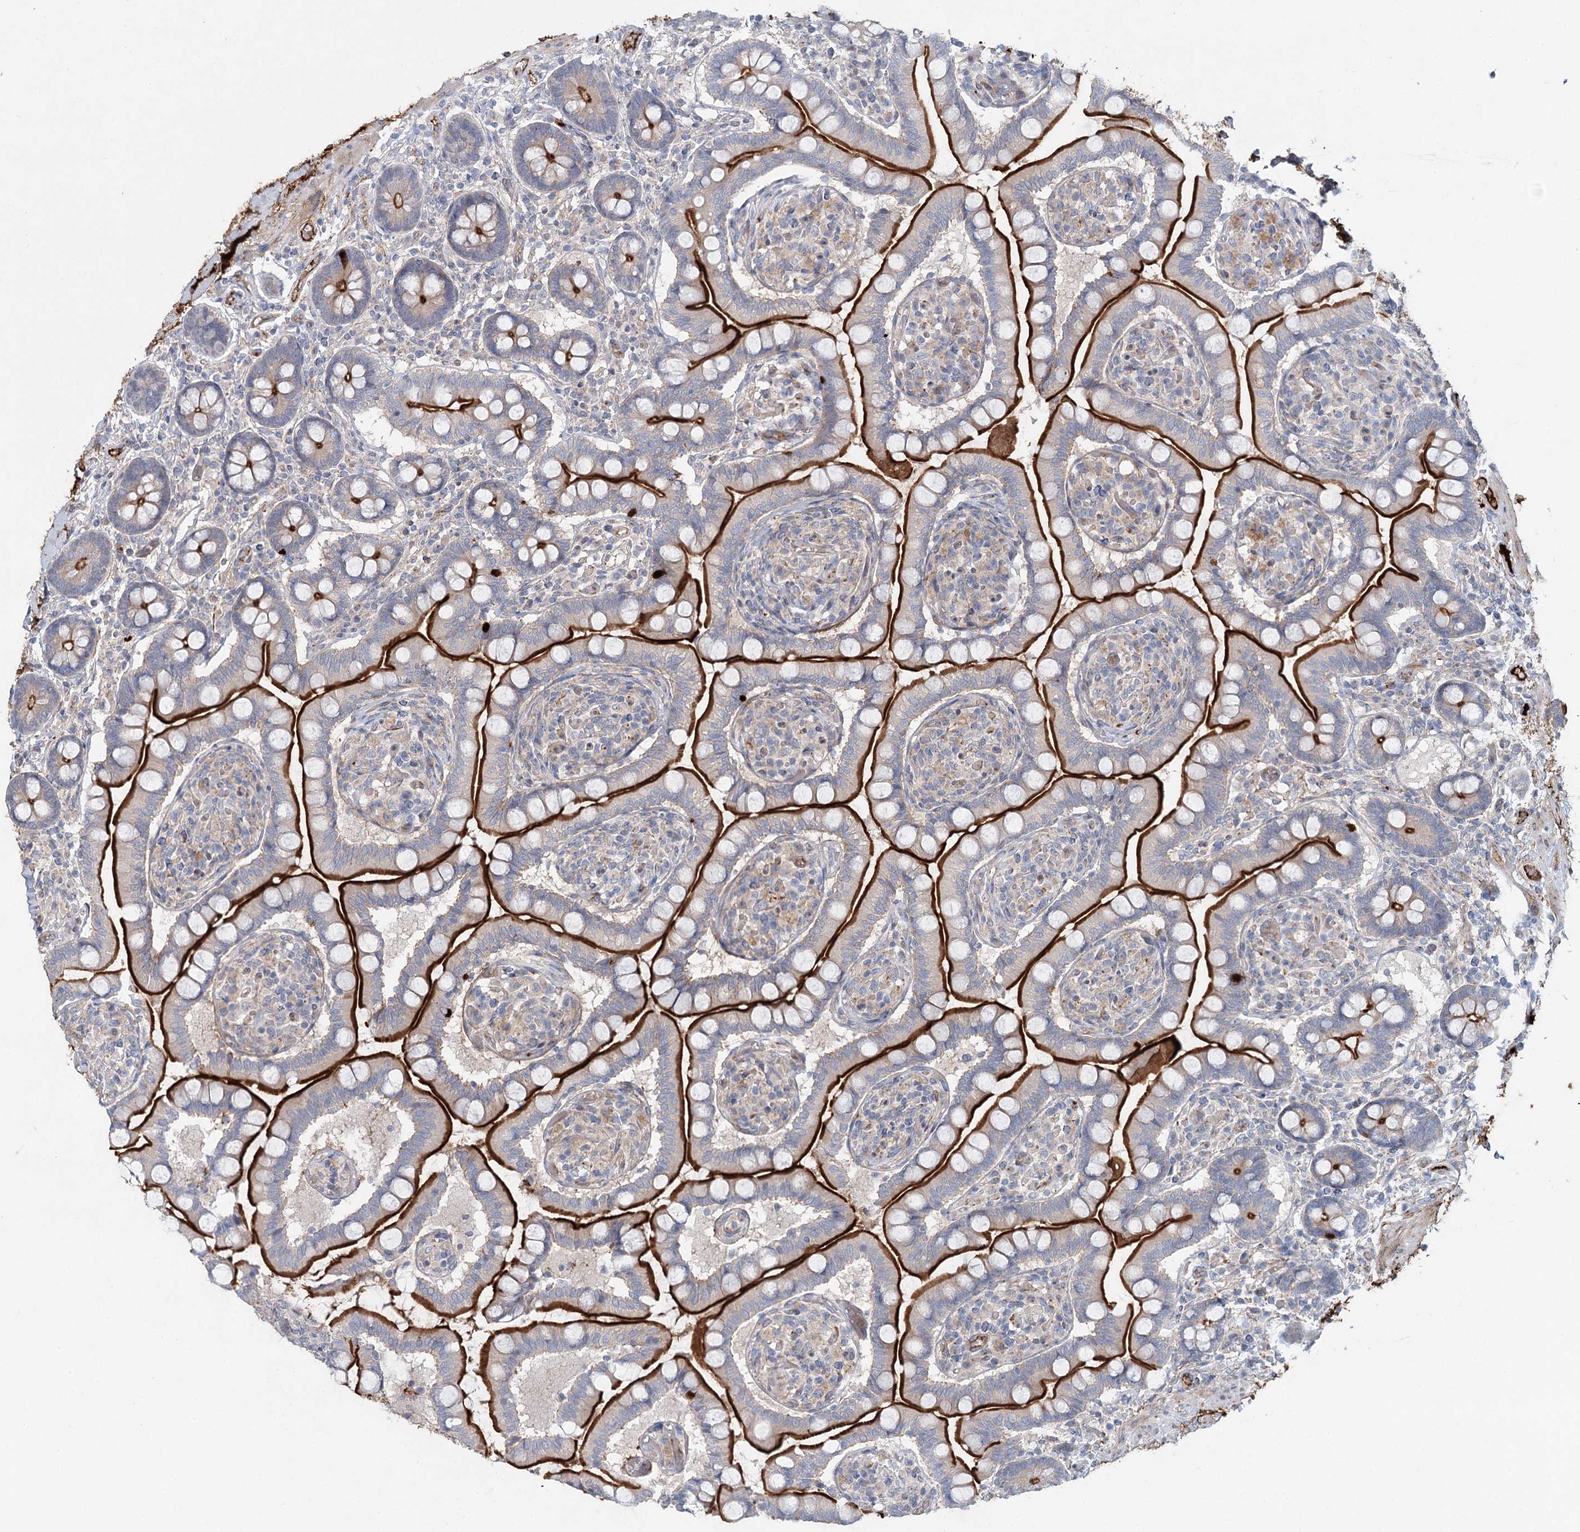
{"staining": {"intensity": "strong", "quantity": ">75%", "location": "cytoplasmic/membranous"}, "tissue": "small intestine", "cell_type": "Glandular cells", "image_type": "normal", "snomed": [{"axis": "morphology", "description": "Normal tissue, NOS"}, {"axis": "topography", "description": "Small intestine"}], "caption": "IHC micrograph of benign small intestine stained for a protein (brown), which shows high levels of strong cytoplasmic/membranous expression in approximately >75% of glandular cells.", "gene": "ALKBH8", "patient": {"sex": "female", "age": 64}}